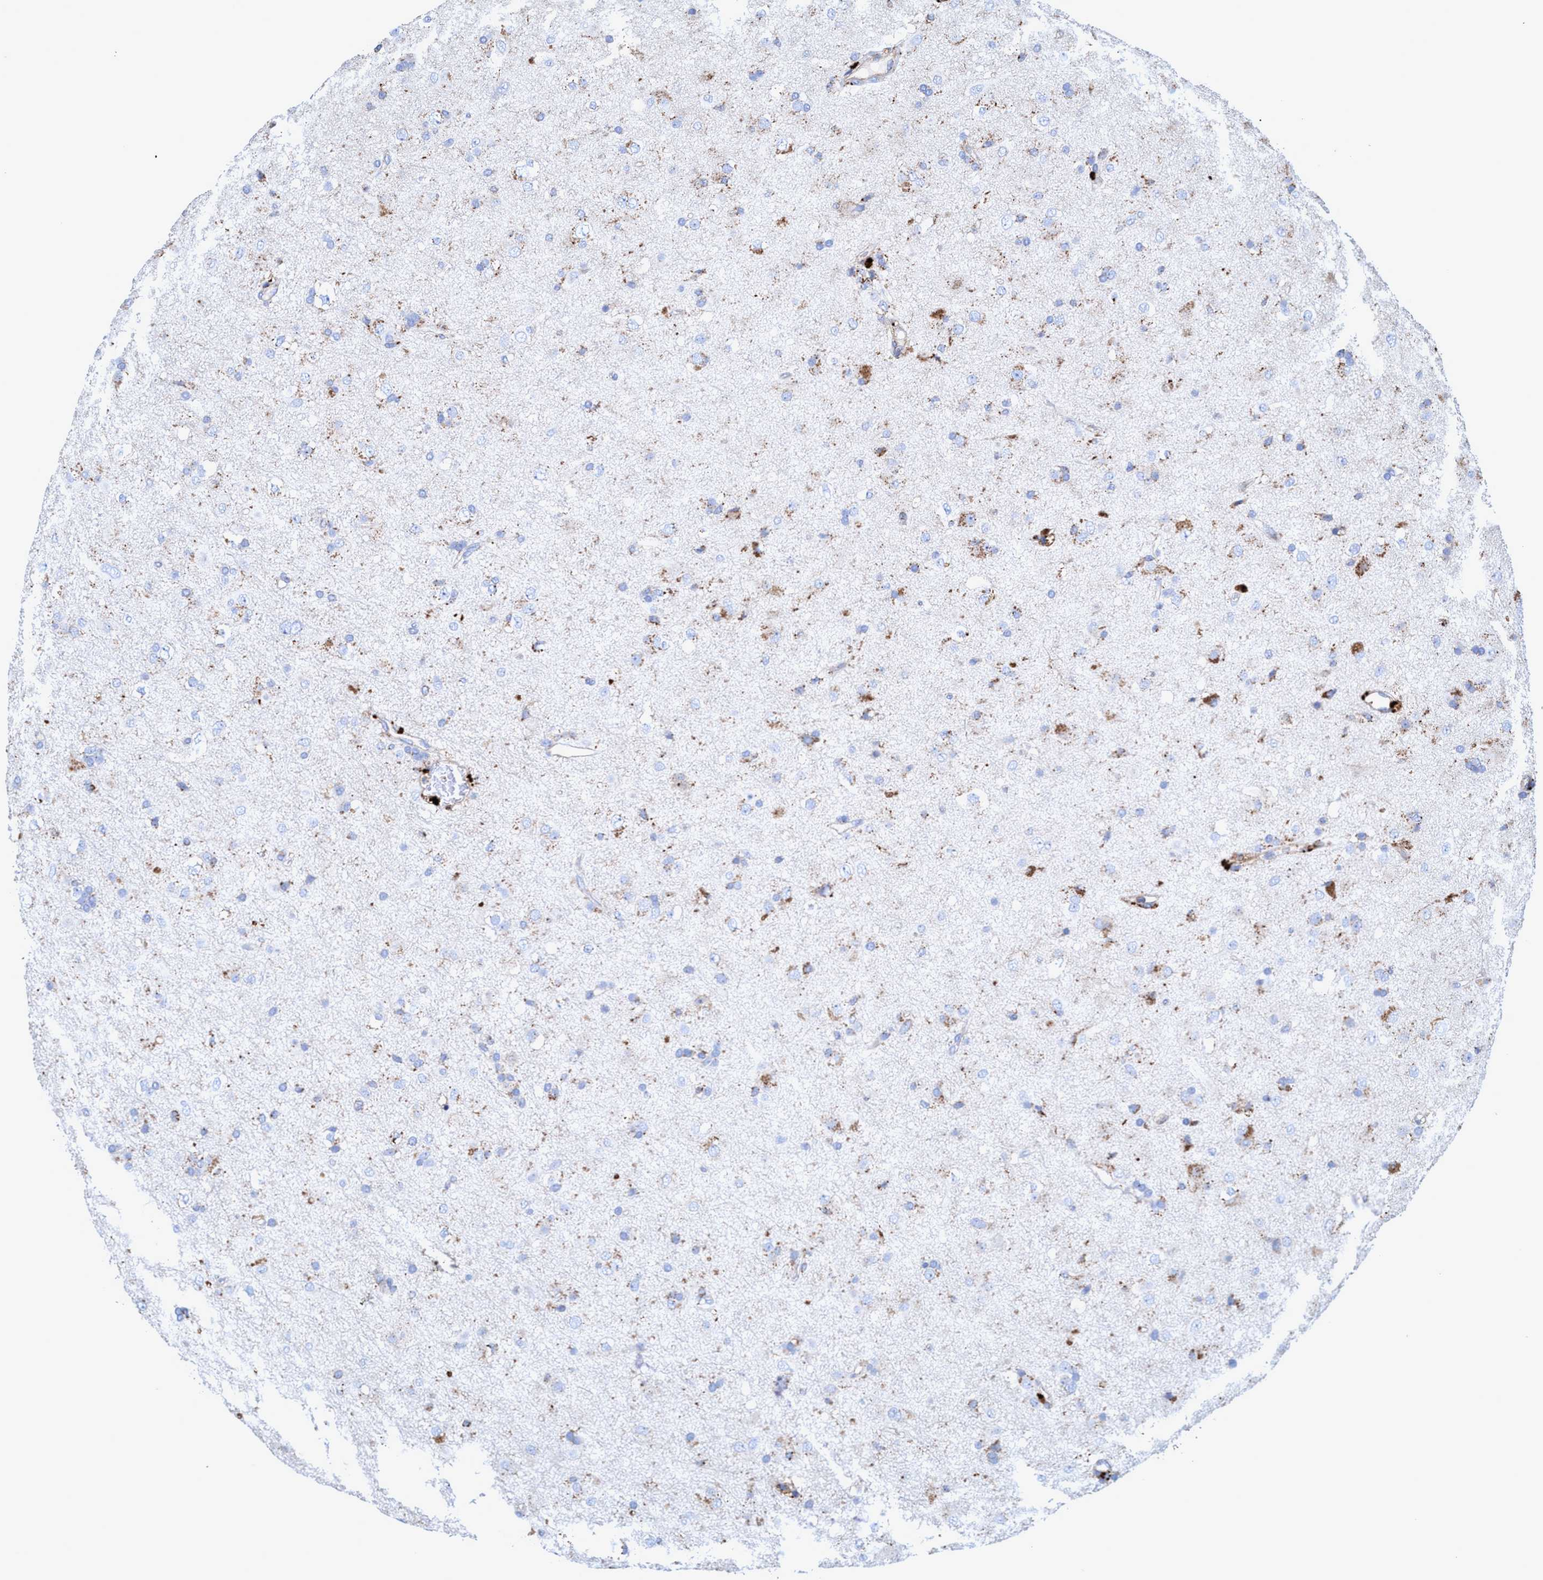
{"staining": {"intensity": "moderate", "quantity": "<25%", "location": "cytoplasmic/membranous"}, "tissue": "glioma", "cell_type": "Tumor cells", "image_type": "cancer", "snomed": [{"axis": "morphology", "description": "Glioma, malignant, Low grade"}, {"axis": "topography", "description": "Brain"}], "caption": "Immunohistochemistry (DAB (3,3'-diaminobenzidine)) staining of glioma shows moderate cytoplasmic/membranous protein positivity in approximately <25% of tumor cells.", "gene": "TRIM65", "patient": {"sex": "male", "age": 65}}